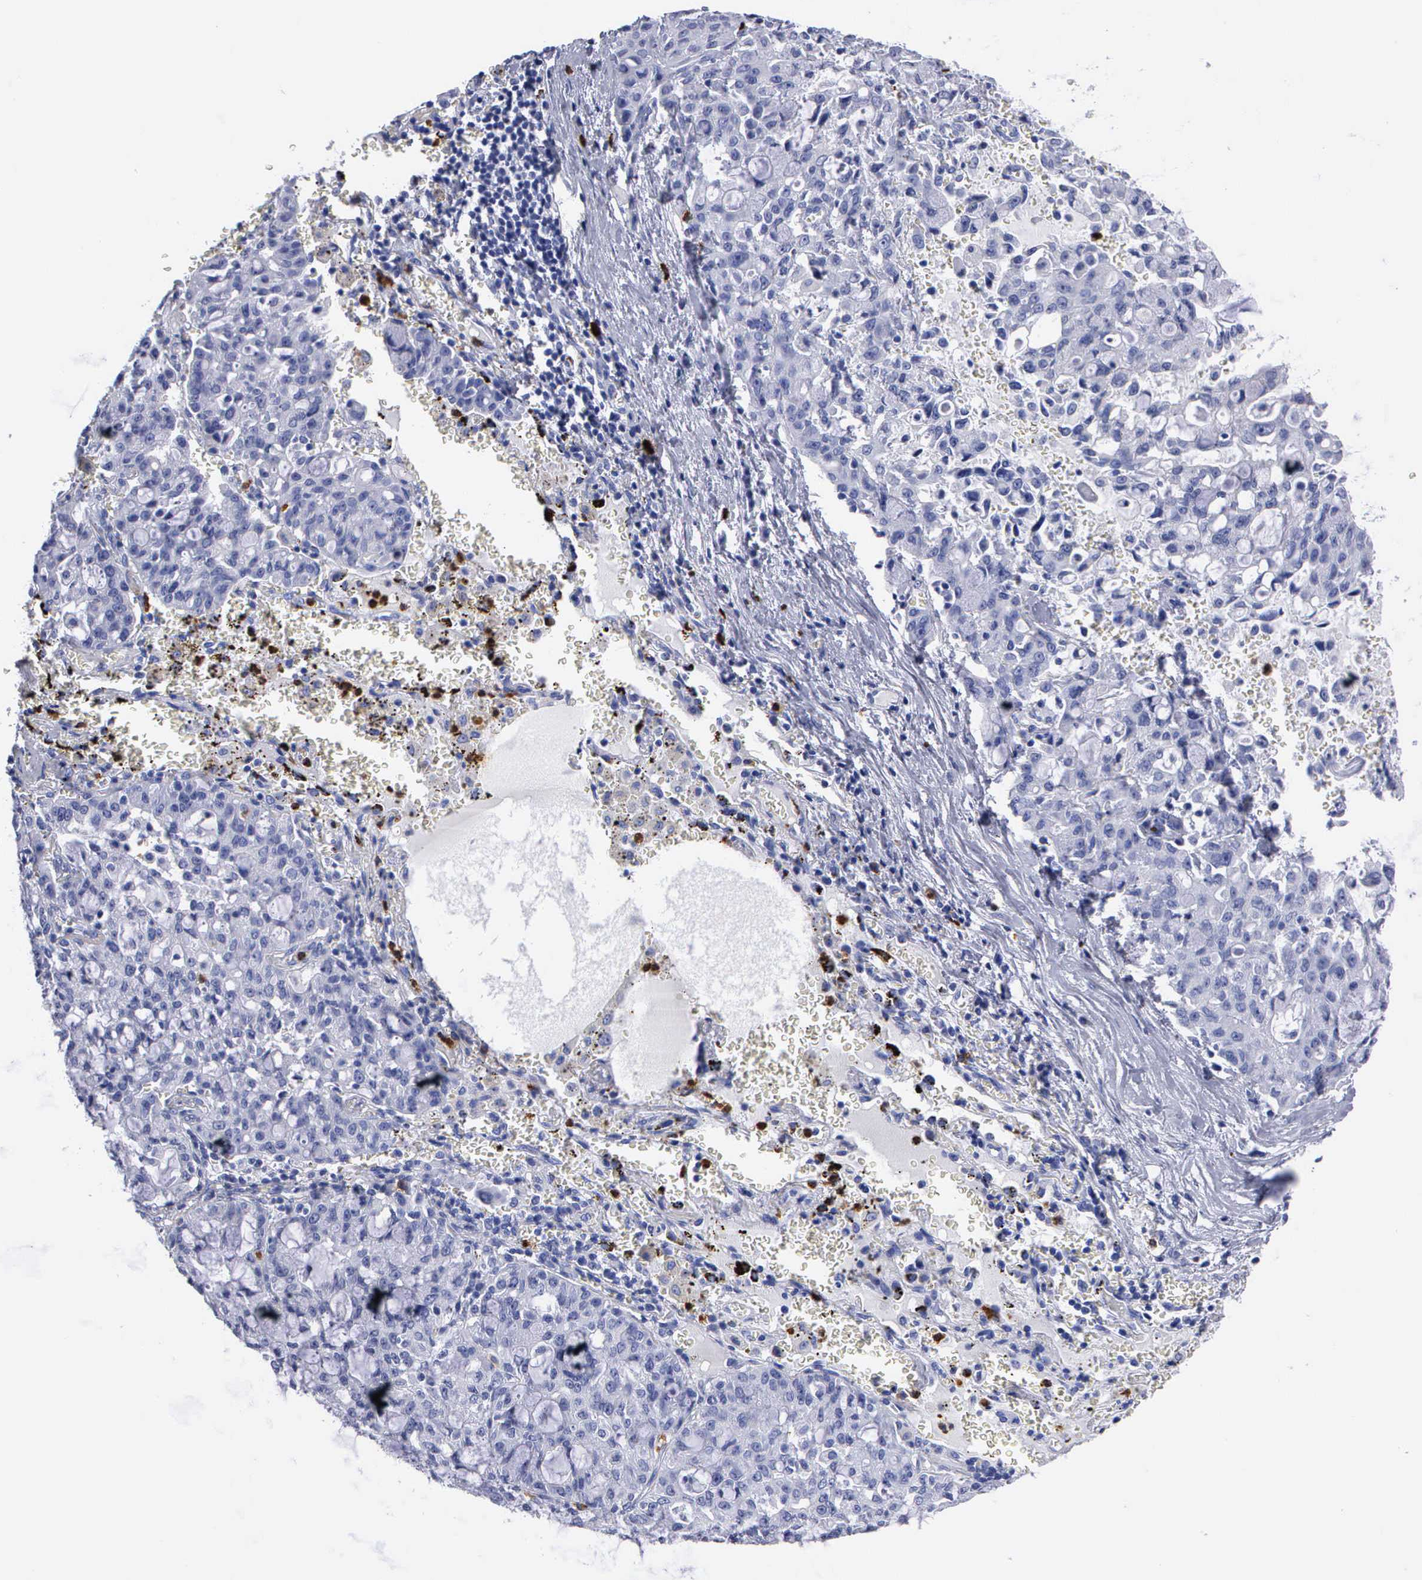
{"staining": {"intensity": "negative", "quantity": "none", "location": "none"}, "tissue": "lung cancer", "cell_type": "Tumor cells", "image_type": "cancer", "snomed": [{"axis": "morphology", "description": "Adenocarcinoma, NOS"}, {"axis": "topography", "description": "Lung"}], "caption": "Protein analysis of lung adenocarcinoma shows no significant expression in tumor cells.", "gene": "CTSG", "patient": {"sex": "female", "age": 44}}